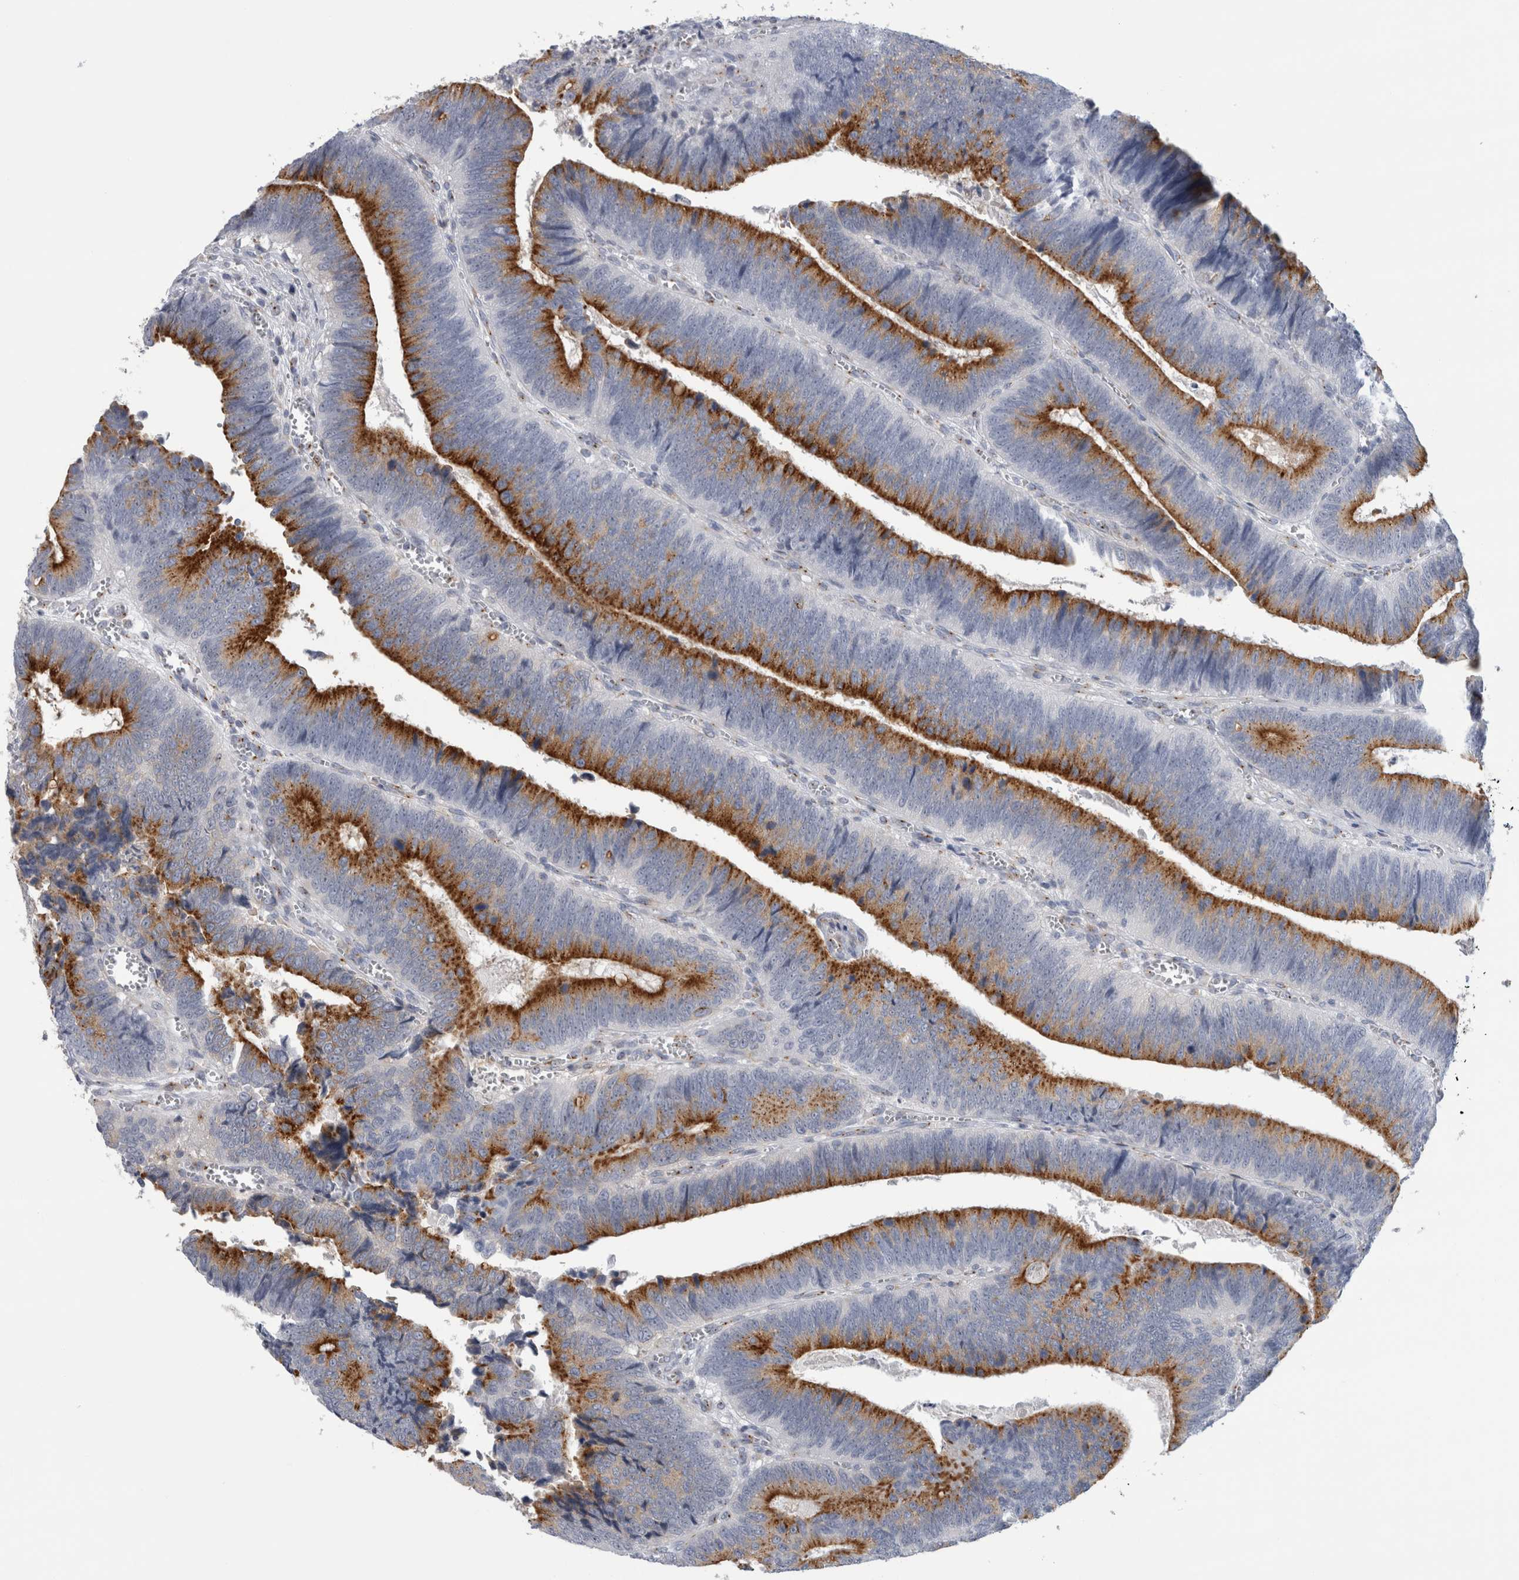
{"staining": {"intensity": "strong", "quantity": ">75%", "location": "cytoplasmic/membranous"}, "tissue": "colorectal cancer", "cell_type": "Tumor cells", "image_type": "cancer", "snomed": [{"axis": "morphology", "description": "Inflammation, NOS"}, {"axis": "morphology", "description": "Adenocarcinoma, NOS"}, {"axis": "topography", "description": "Colon"}], "caption": "IHC photomicrograph of human colorectal cancer stained for a protein (brown), which shows high levels of strong cytoplasmic/membranous staining in approximately >75% of tumor cells.", "gene": "AKAP9", "patient": {"sex": "male", "age": 72}}